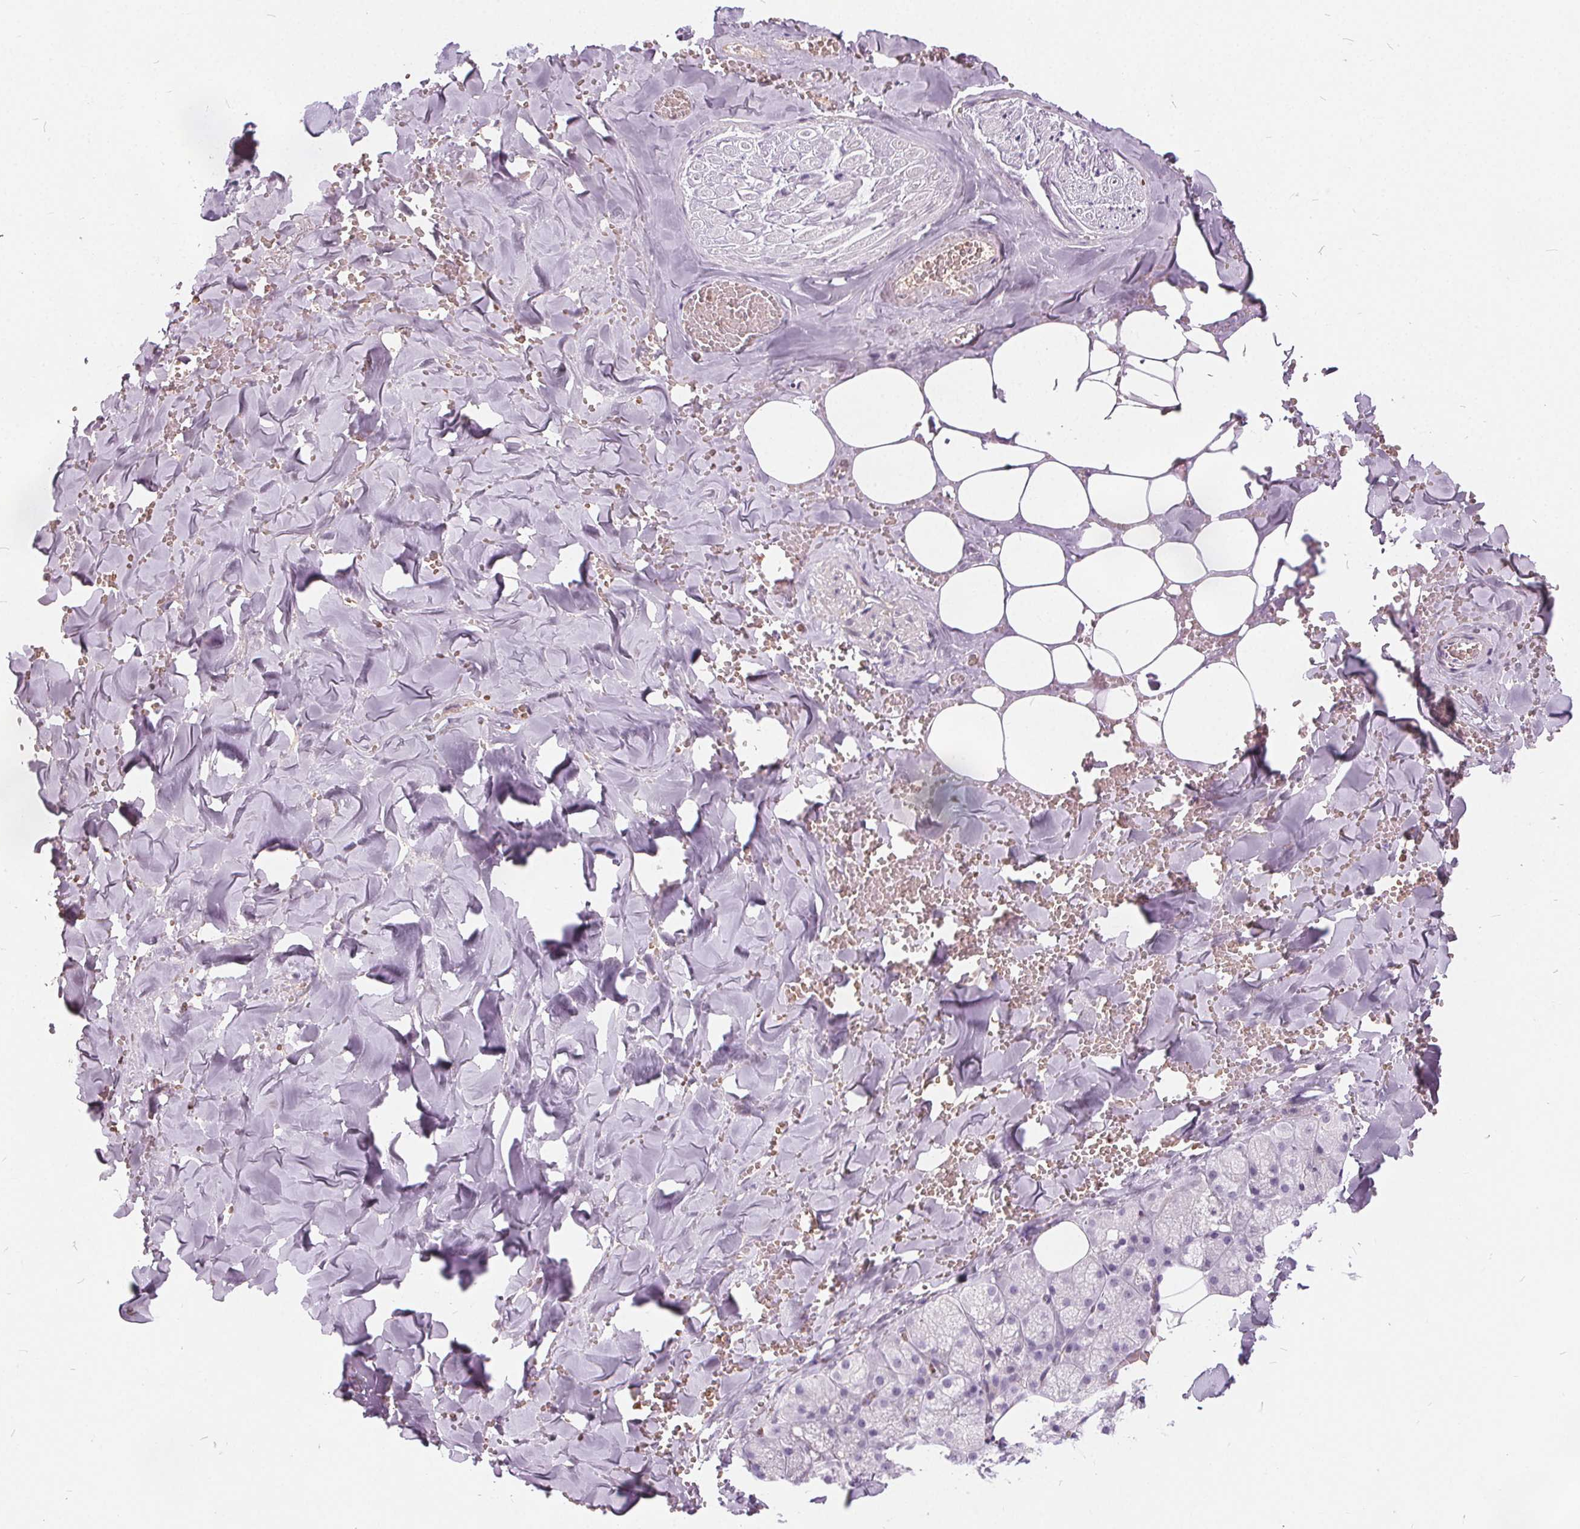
{"staining": {"intensity": "negative", "quantity": "none", "location": "none"}, "tissue": "salivary gland", "cell_type": "Glandular cells", "image_type": "normal", "snomed": [{"axis": "morphology", "description": "Normal tissue, NOS"}, {"axis": "topography", "description": "Salivary gland"}, {"axis": "topography", "description": "Peripheral nerve tissue"}], "caption": "The micrograph exhibits no significant expression in glandular cells of salivary gland.", "gene": "ISLR2", "patient": {"sex": "male", "age": 38}}